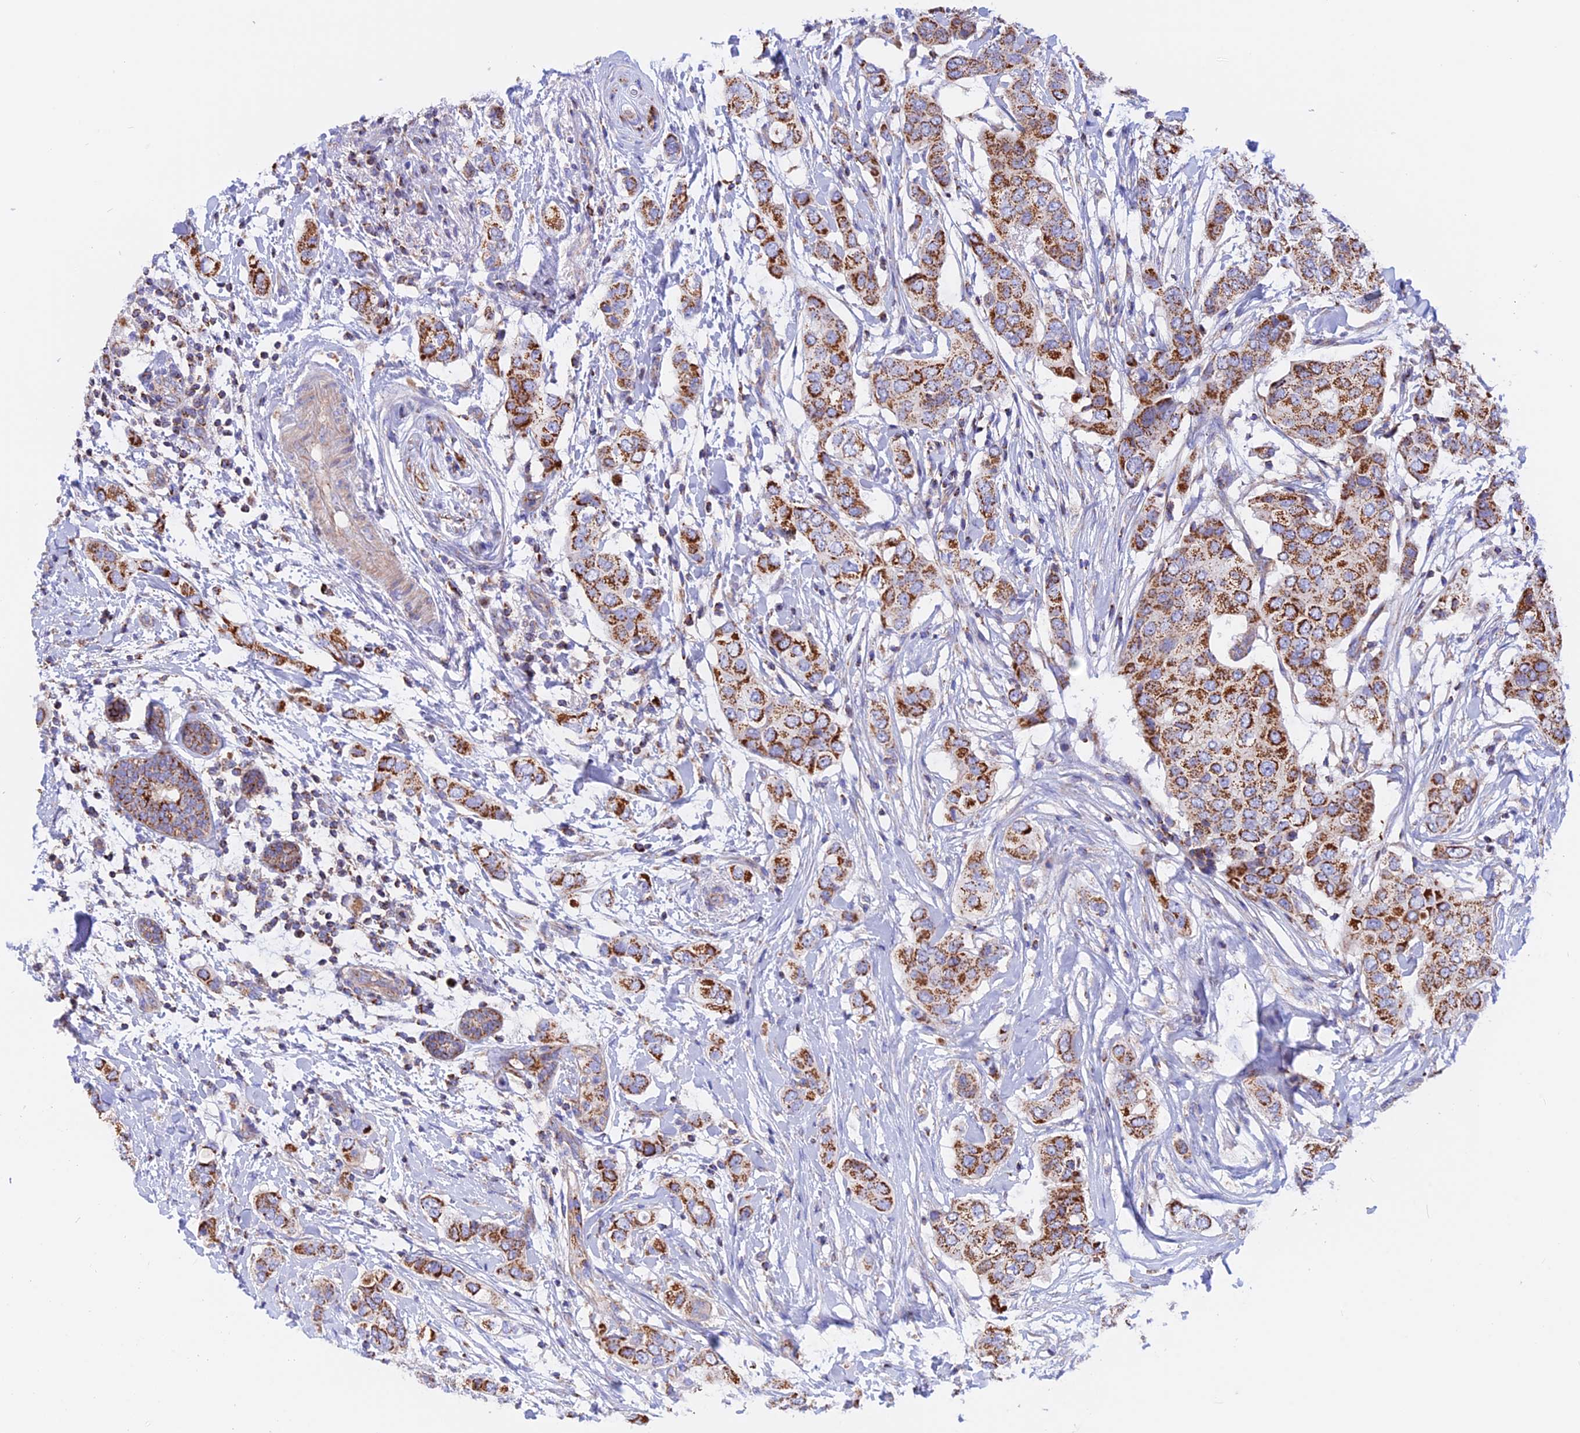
{"staining": {"intensity": "strong", "quantity": ">75%", "location": "cytoplasmic/membranous"}, "tissue": "breast cancer", "cell_type": "Tumor cells", "image_type": "cancer", "snomed": [{"axis": "morphology", "description": "Lobular carcinoma"}, {"axis": "topography", "description": "Breast"}], "caption": "Immunohistochemical staining of breast cancer (lobular carcinoma) reveals high levels of strong cytoplasmic/membranous protein expression in about >75% of tumor cells. Immunohistochemistry stains the protein in brown and the nuclei are stained blue.", "gene": "GCDH", "patient": {"sex": "female", "age": 51}}